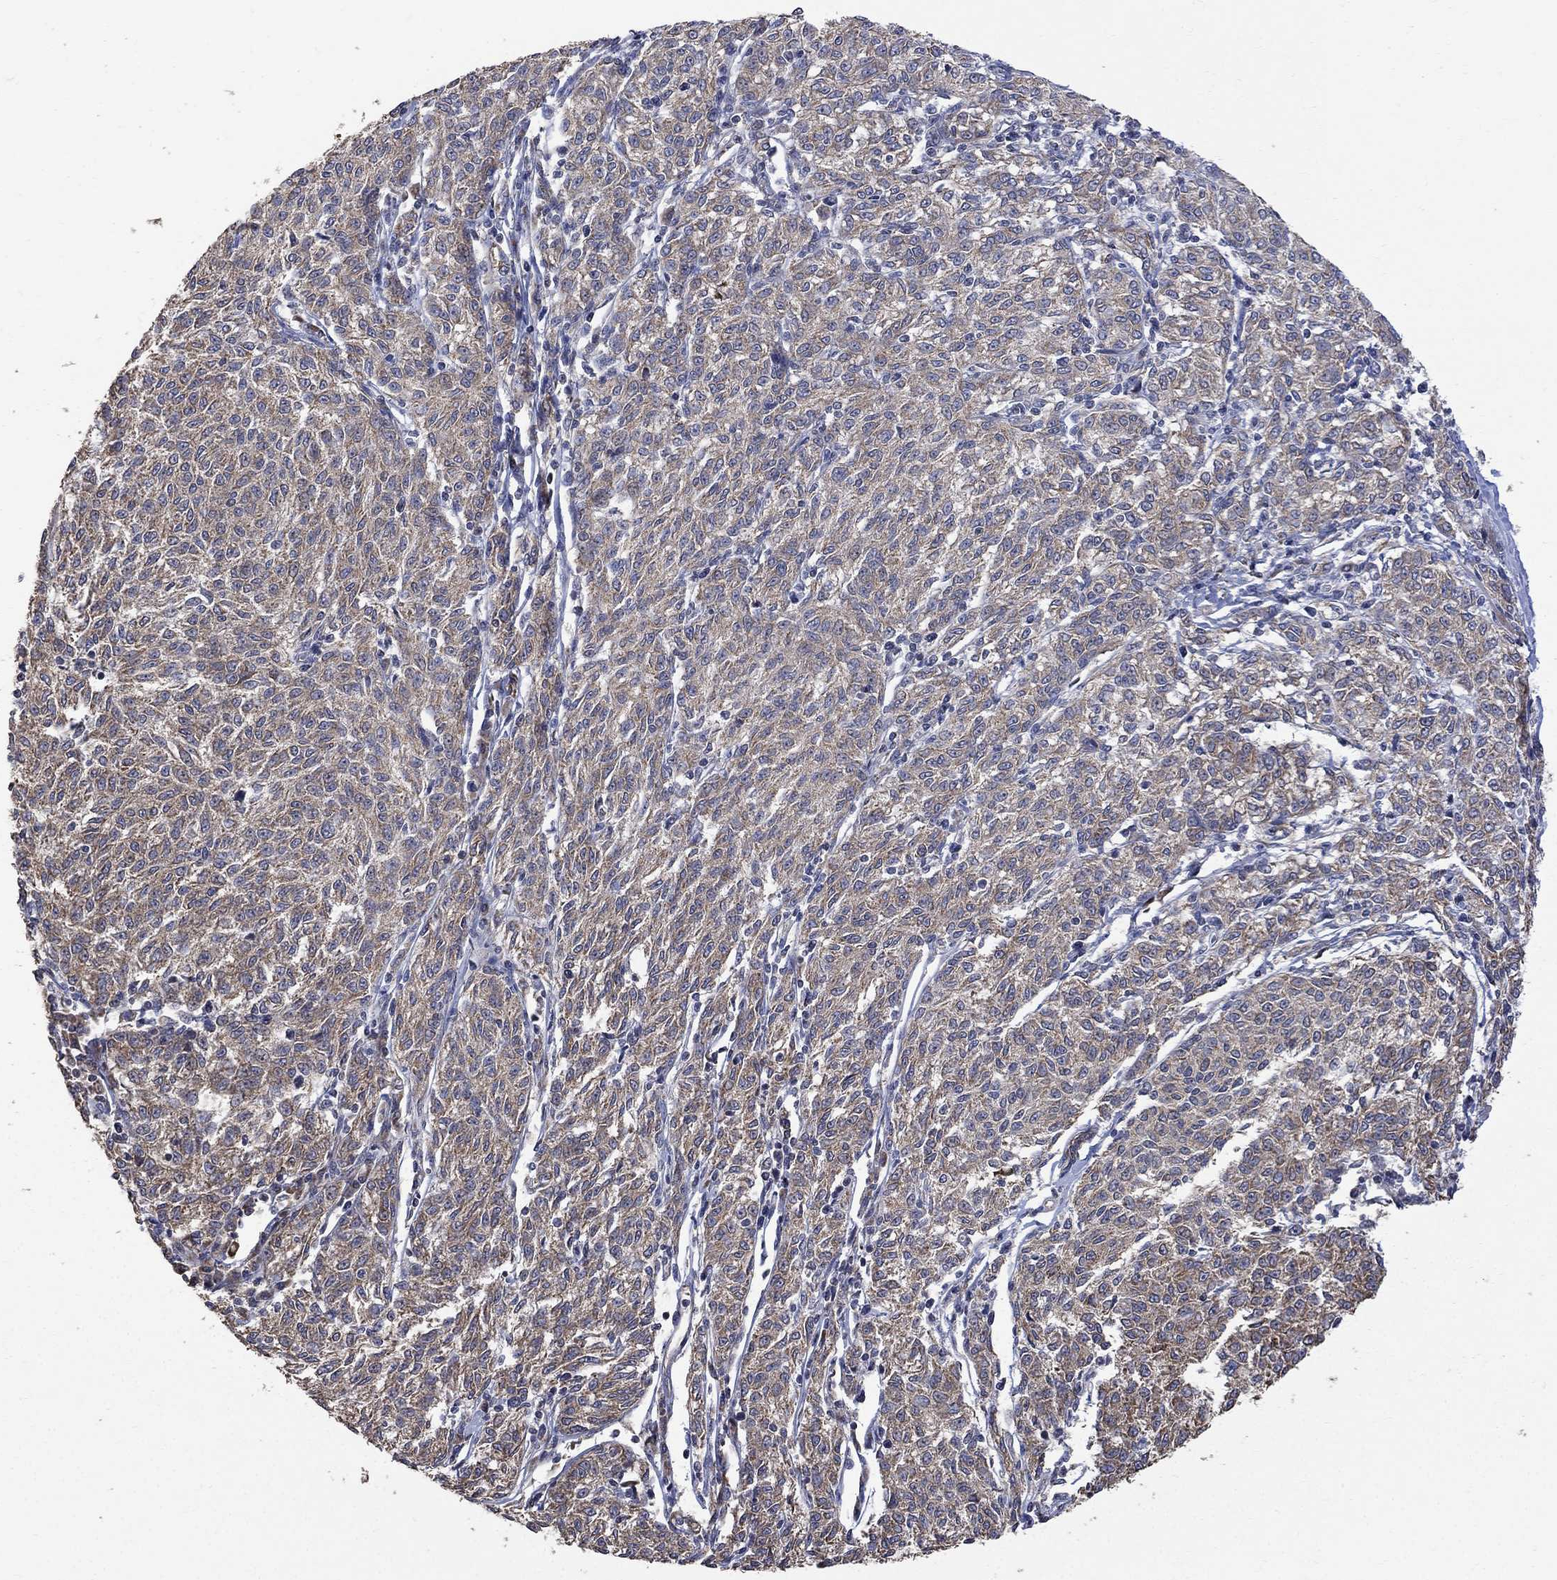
{"staining": {"intensity": "moderate", "quantity": ">75%", "location": "cytoplasmic/membranous"}, "tissue": "melanoma", "cell_type": "Tumor cells", "image_type": "cancer", "snomed": [{"axis": "morphology", "description": "Malignant melanoma, NOS"}, {"axis": "topography", "description": "Skin"}], "caption": "Protein staining displays moderate cytoplasmic/membranous staining in approximately >75% of tumor cells in malignant melanoma.", "gene": "ANKRA2", "patient": {"sex": "female", "age": 72}}